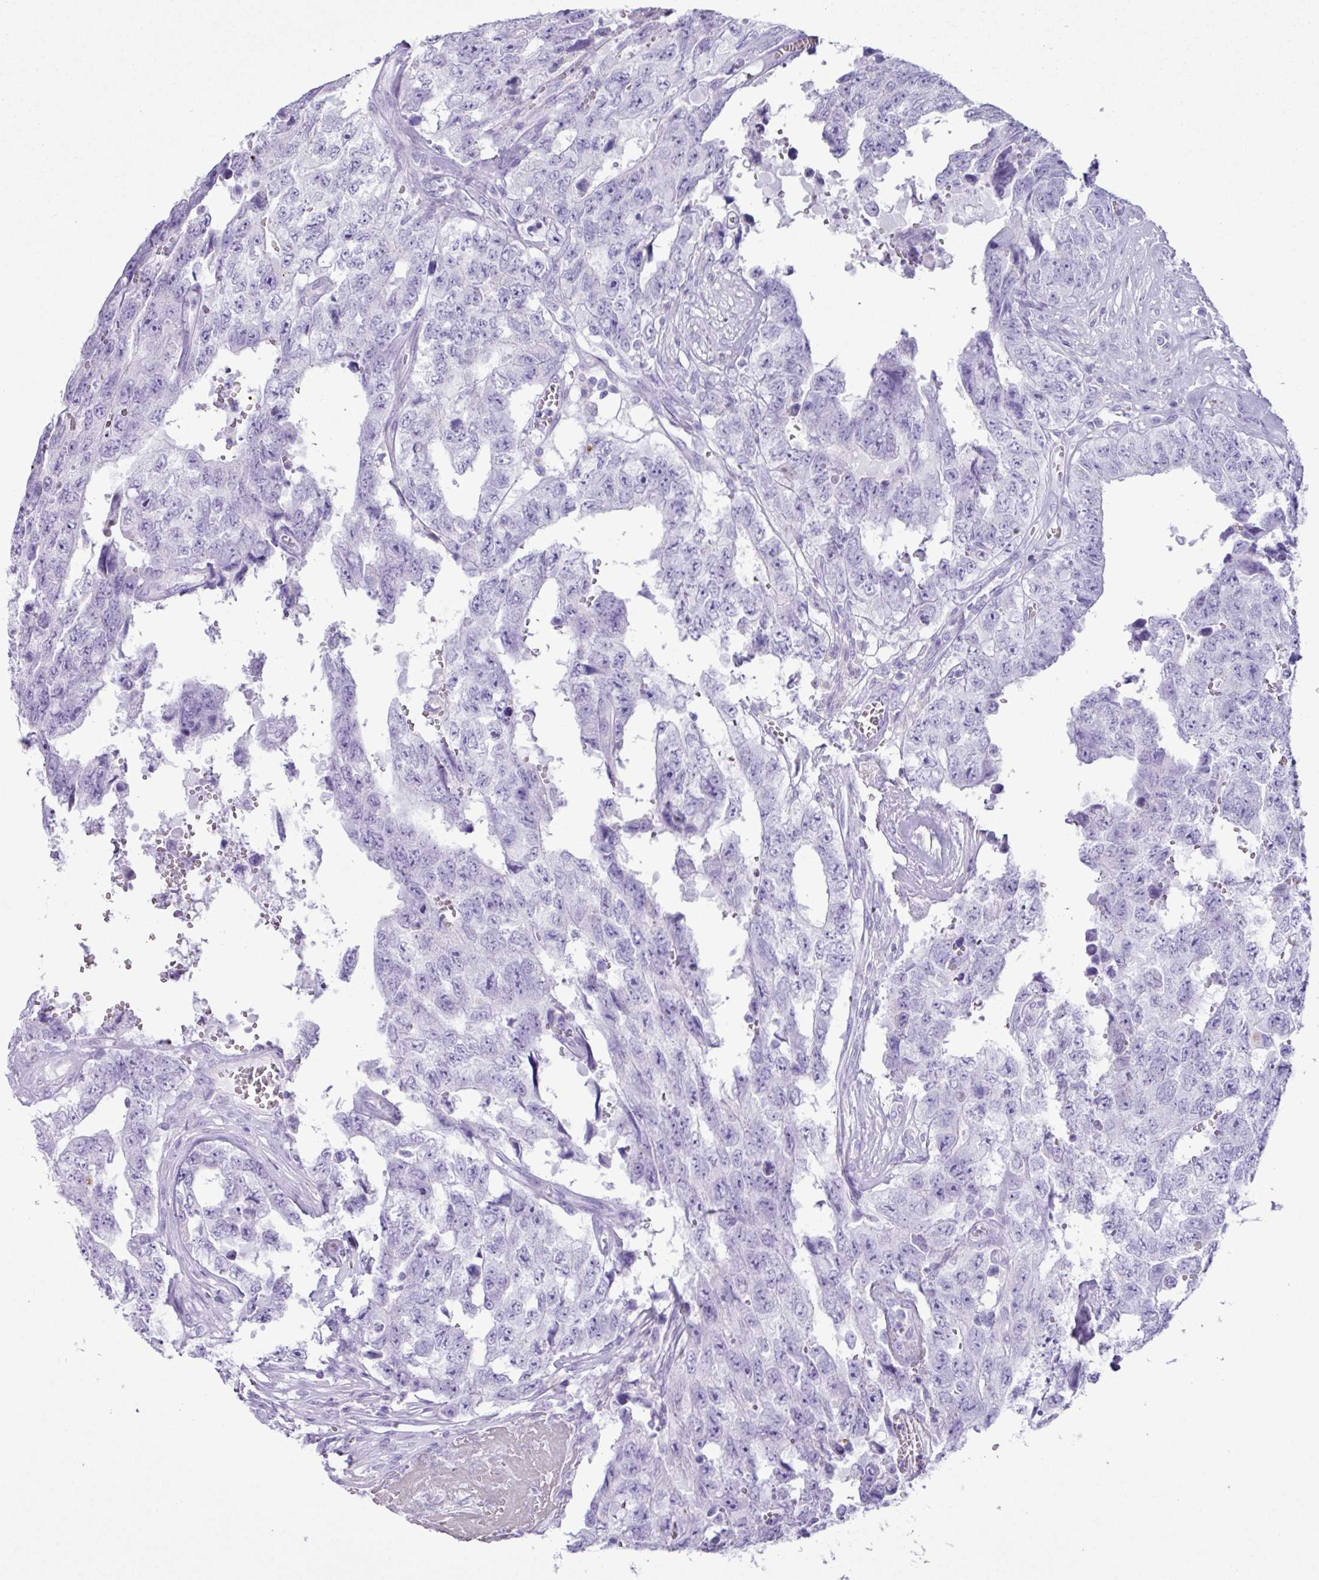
{"staining": {"intensity": "negative", "quantity": "none", "location": "none"}, "tissue": "testis cancer", "cell_type": "Tumor cells", "image_type": "cancer", "snomed": [{"axis": "morphology", "description": "Normal tissue, NOS"}, {"axis": "morphology", "description": "Carcinoma, Embryonal, NOS"}, {"axis": "topography", "description": "Testis"}, {"axis": "topography", "description": "Epididymis"}], "caption": "Protein analysis of testis cancer (embryonal carcinoma) reveals no significant positivity in tumor cells. (DAB immunohistochemistry (IHC) visualized using brightfield microscopy, high magnification).", "gene": "AGO3", "patient": {"sex": "male", "age": 25}}